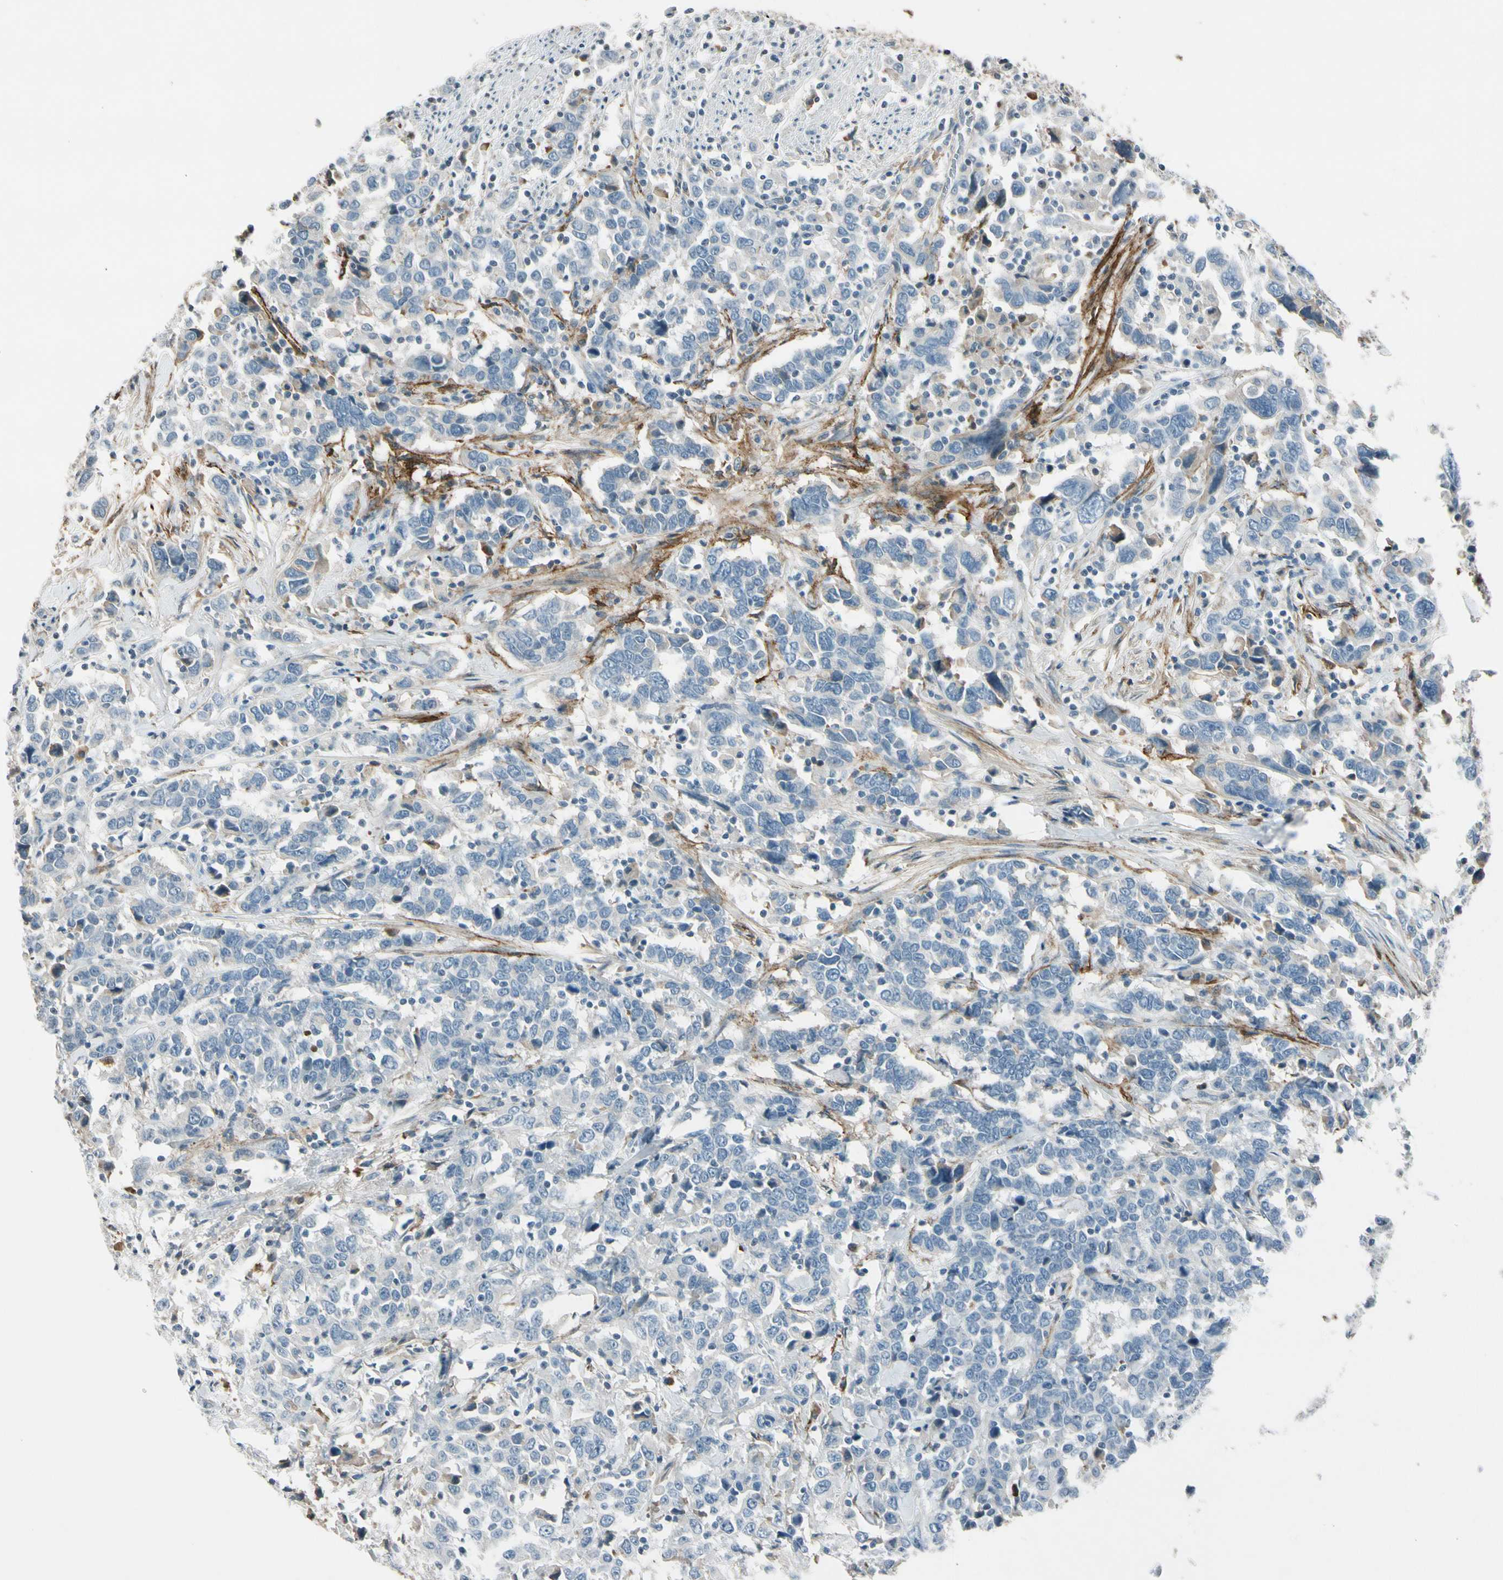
{"staining": {"intensity": "negative", "quantity": "none", "location": "none"}, "tissue": "urothelial cancer", "cell_type": "Tumor cells", "image_type": "cancer", "snomed": [{"axis": "morphology", "description": "Urothelial carcinoma, High grade"}, {"axis": "topography", "description": "Urinary bladder"}], "caption": "This is an IHC micrograph of human urothelial carcinoma (high-grade). There is no positivity in tumor cells.", "gene": "PDPN", "patient": {"sex": "male", "age": 61}}